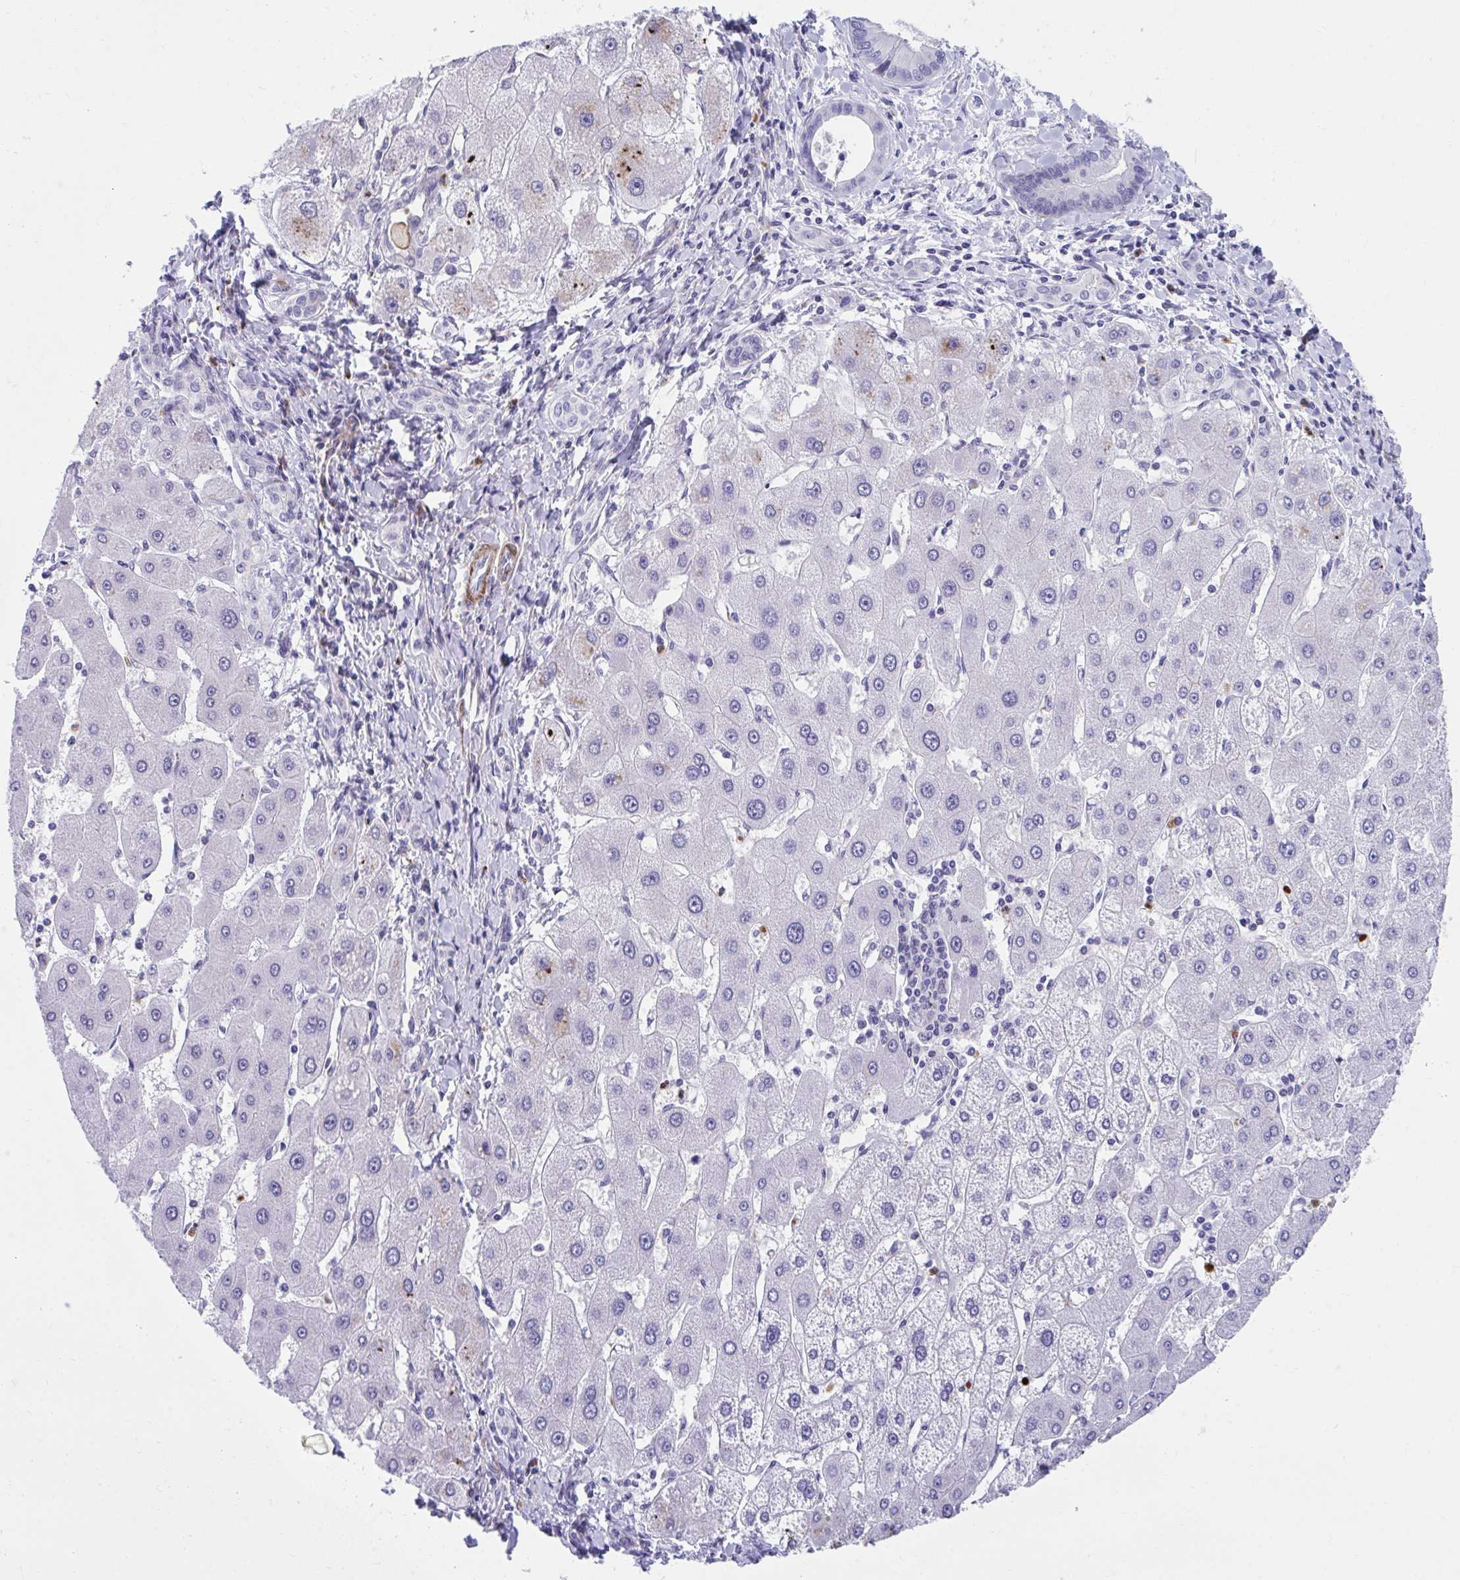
{"staining": {"intensity": "negative", "quantity": "none", "location": "none"}, "tissue": "liver cancer", "cell_type": "Tumor cells", "image_type": "cancer", "snomed": [{"axis": "morphology", "description": "Cholangiocarcinoma"}, {"axis": "topography", "description": "Liver"}], "caption": "High power microscopy micrograph of an IHC histopathology image of liver cholangiocarcinoma, revealing no significant positivity in tumor cells.", "gene": "CSTB", "patient": {"sex": "male", "age": 66}}